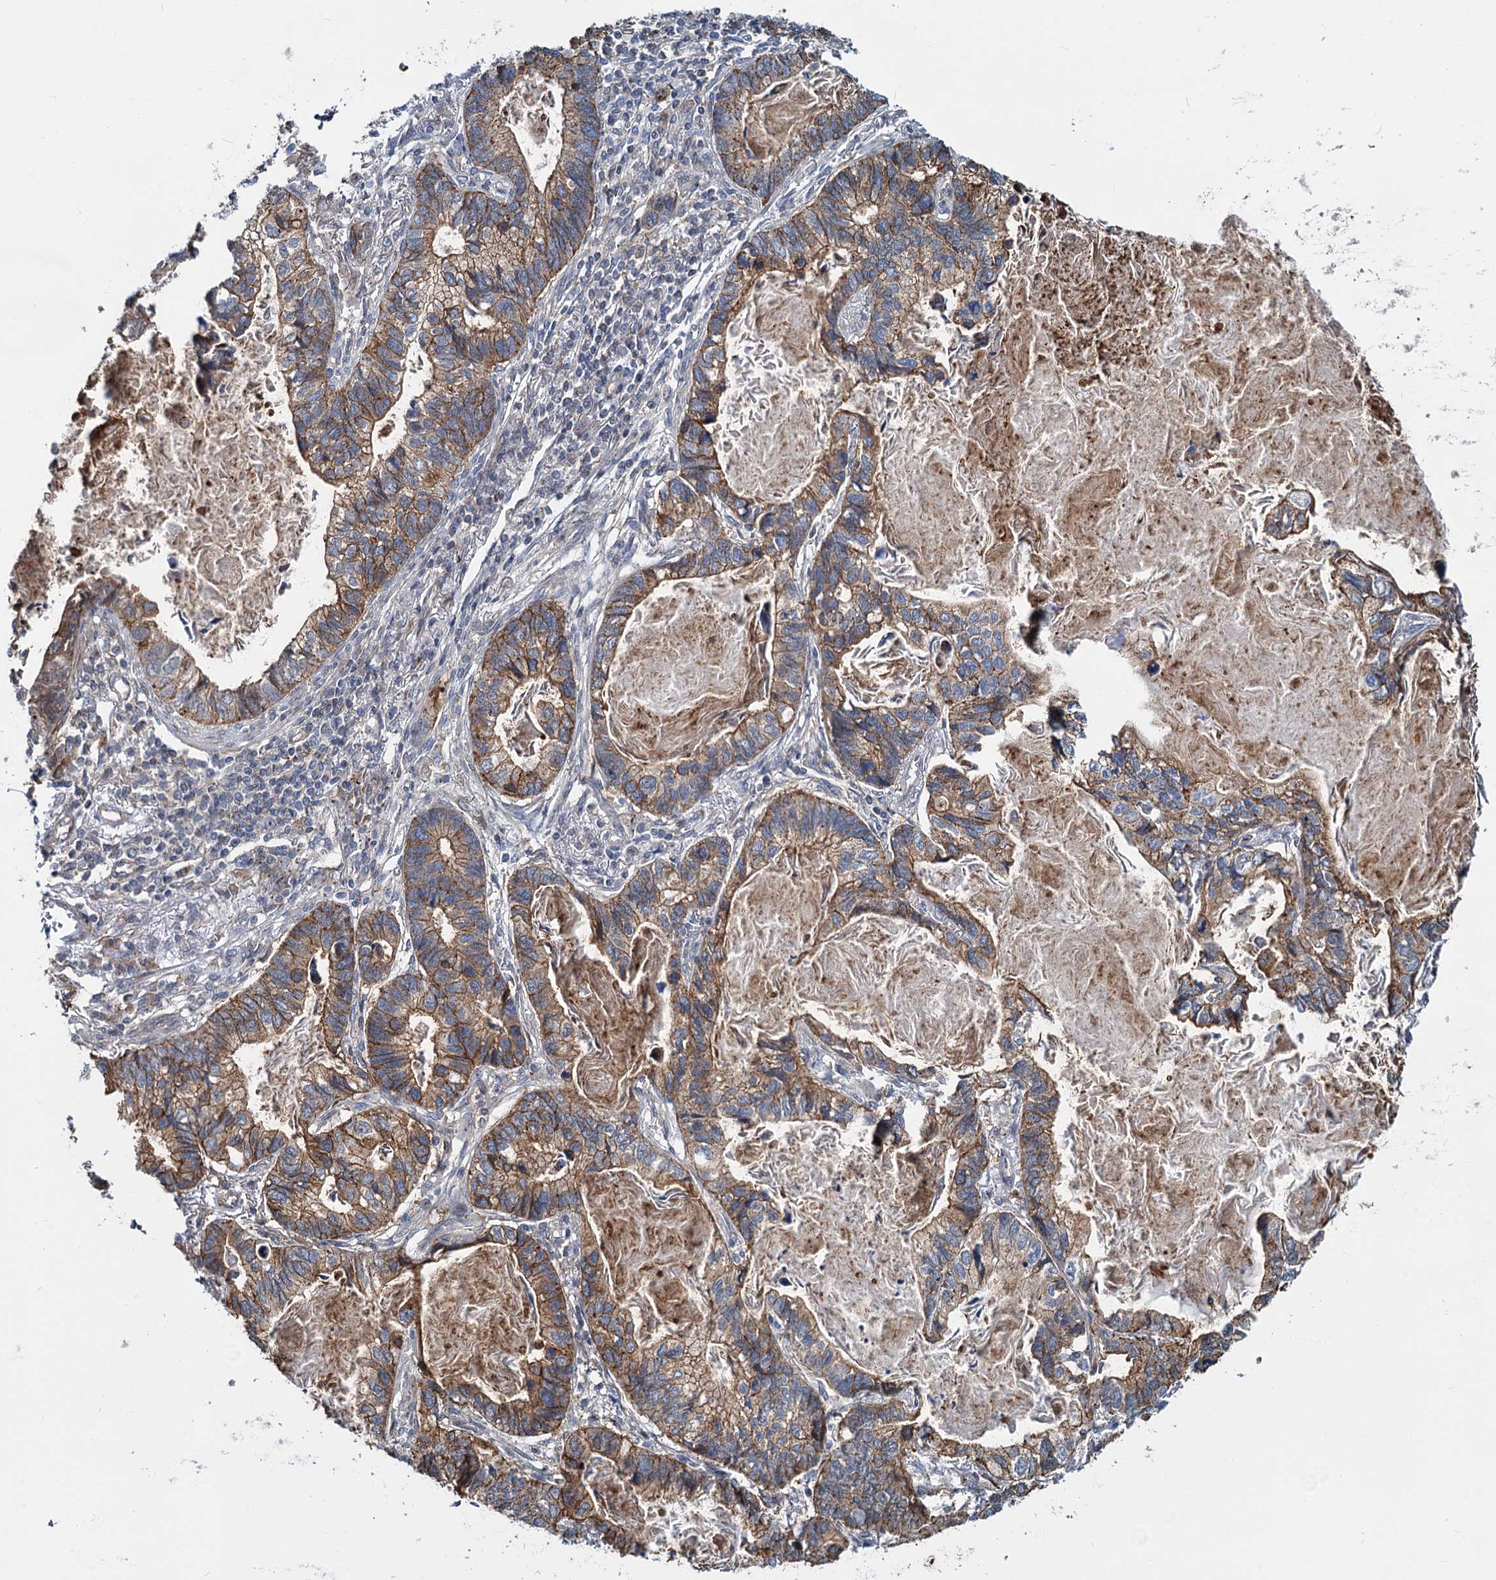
{"staining": {"intensity": "moderate", "quantity": ">75%", "location": "cytoplasmic/membranous"}, "tissue": "lung cancer", "cell_type": "Tumor cells", "image_type": "cancer", "snomed": [{"axis": "morphology", "description": "Adenocarcinoma, NOS"}, {"axis": "topography", "description": "Lung"}], "caption": "A photomicrograph of lung cancer (adenocarcinoma) stained for a protein displays moderate cytoplasmic/membranous brown staining in tumor cells.", "gene": "PSEN1", "patient": {"sex": "male", "age": 67}}